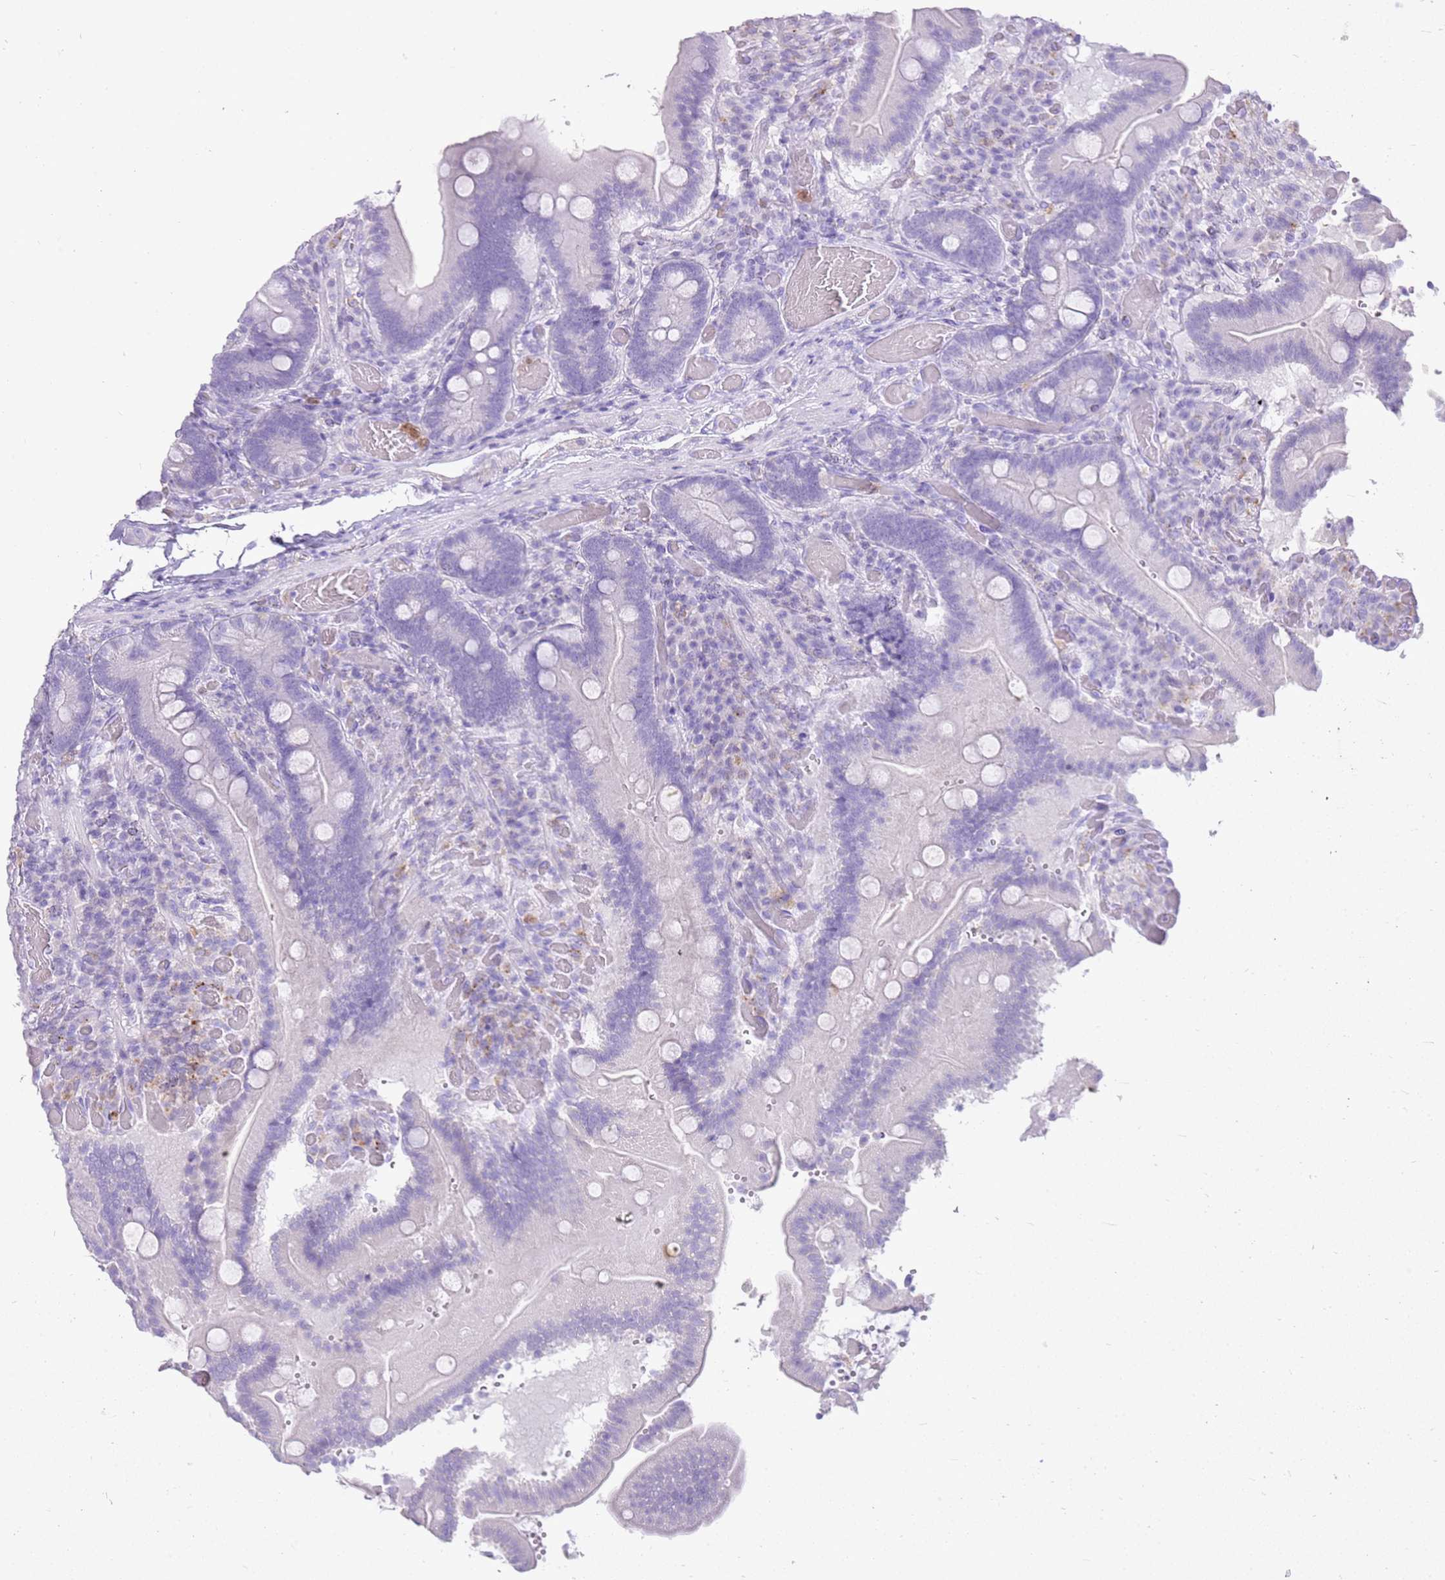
{"staining": {"intensity": "negative", "quantity": "none", "location": "none"}, "tissue": "duodenum", "cell_type": "Glandular cells", "image_type": "normal", "snomed": [{"axis": "morphology", "description": "Normal tissue, NOS"}, {"axis": "topography", "description": "Duodenum"}], "caption": "The image exhibits no significant staining in glandular cells of duodenum.", "gene": "CSTA", "patient": {"sex": "female", "age": 62}}